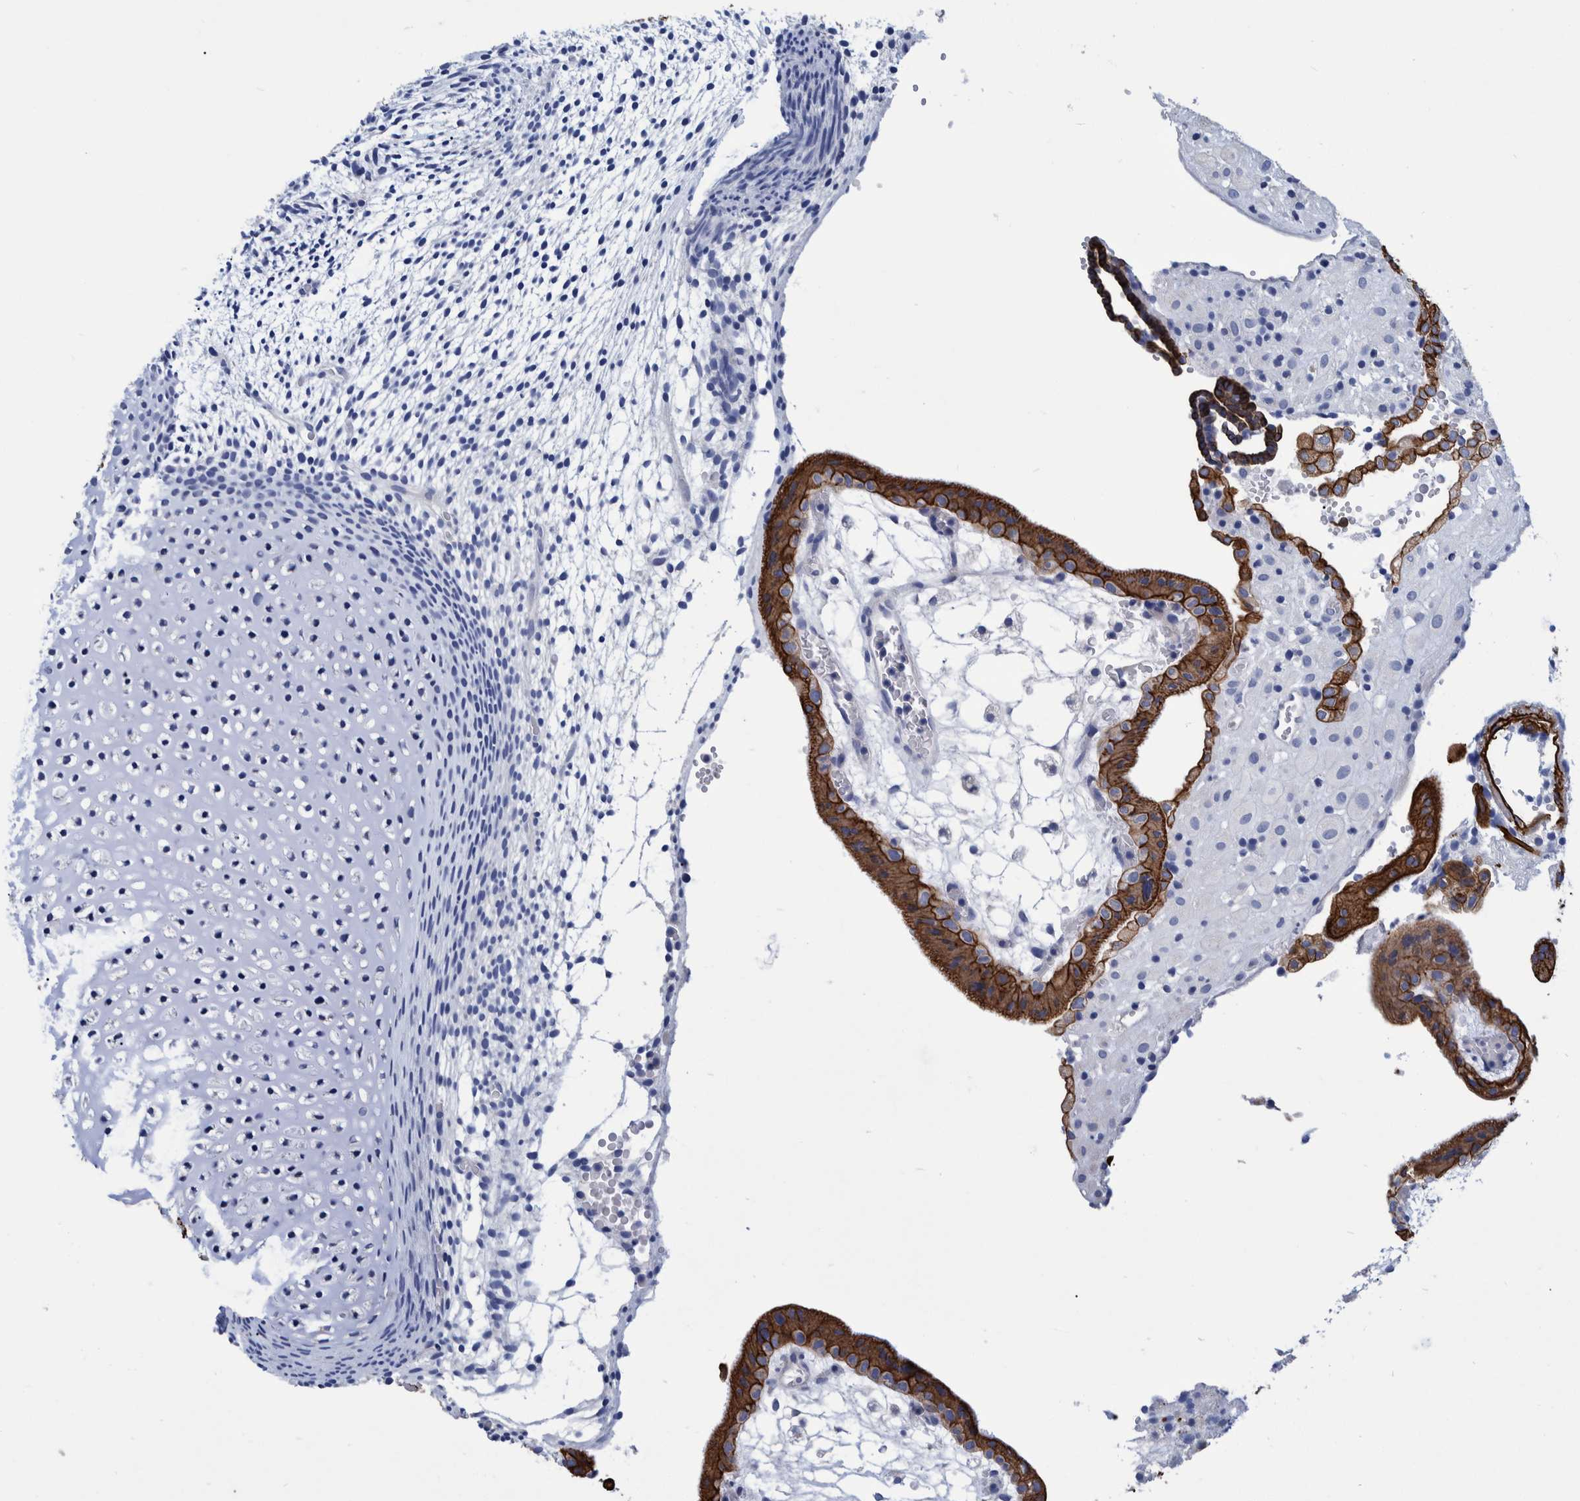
{"staining": {"intensity": "strong", "quantity": ">75%", "location": "cytoplasmic/membranous"}, "tissue": "placenta", "cell_type": "Trophoblastic cells", "image_type": "normal", "snomed": [{"axis": "morphology", "description": "Normal tissue, NOS"}, {"axis": "topography", "description": "Placenta"}], "caption": "Protein expression analysis of normal human placenta reveals strong cytoplasmic/membranous staining in approximately >75% of trophoblastic cells. (Brightfield microscopy of DAB IHC at high magnification).", "gene": "MKS1", "patient": {"sex": "female", "age": 18}}